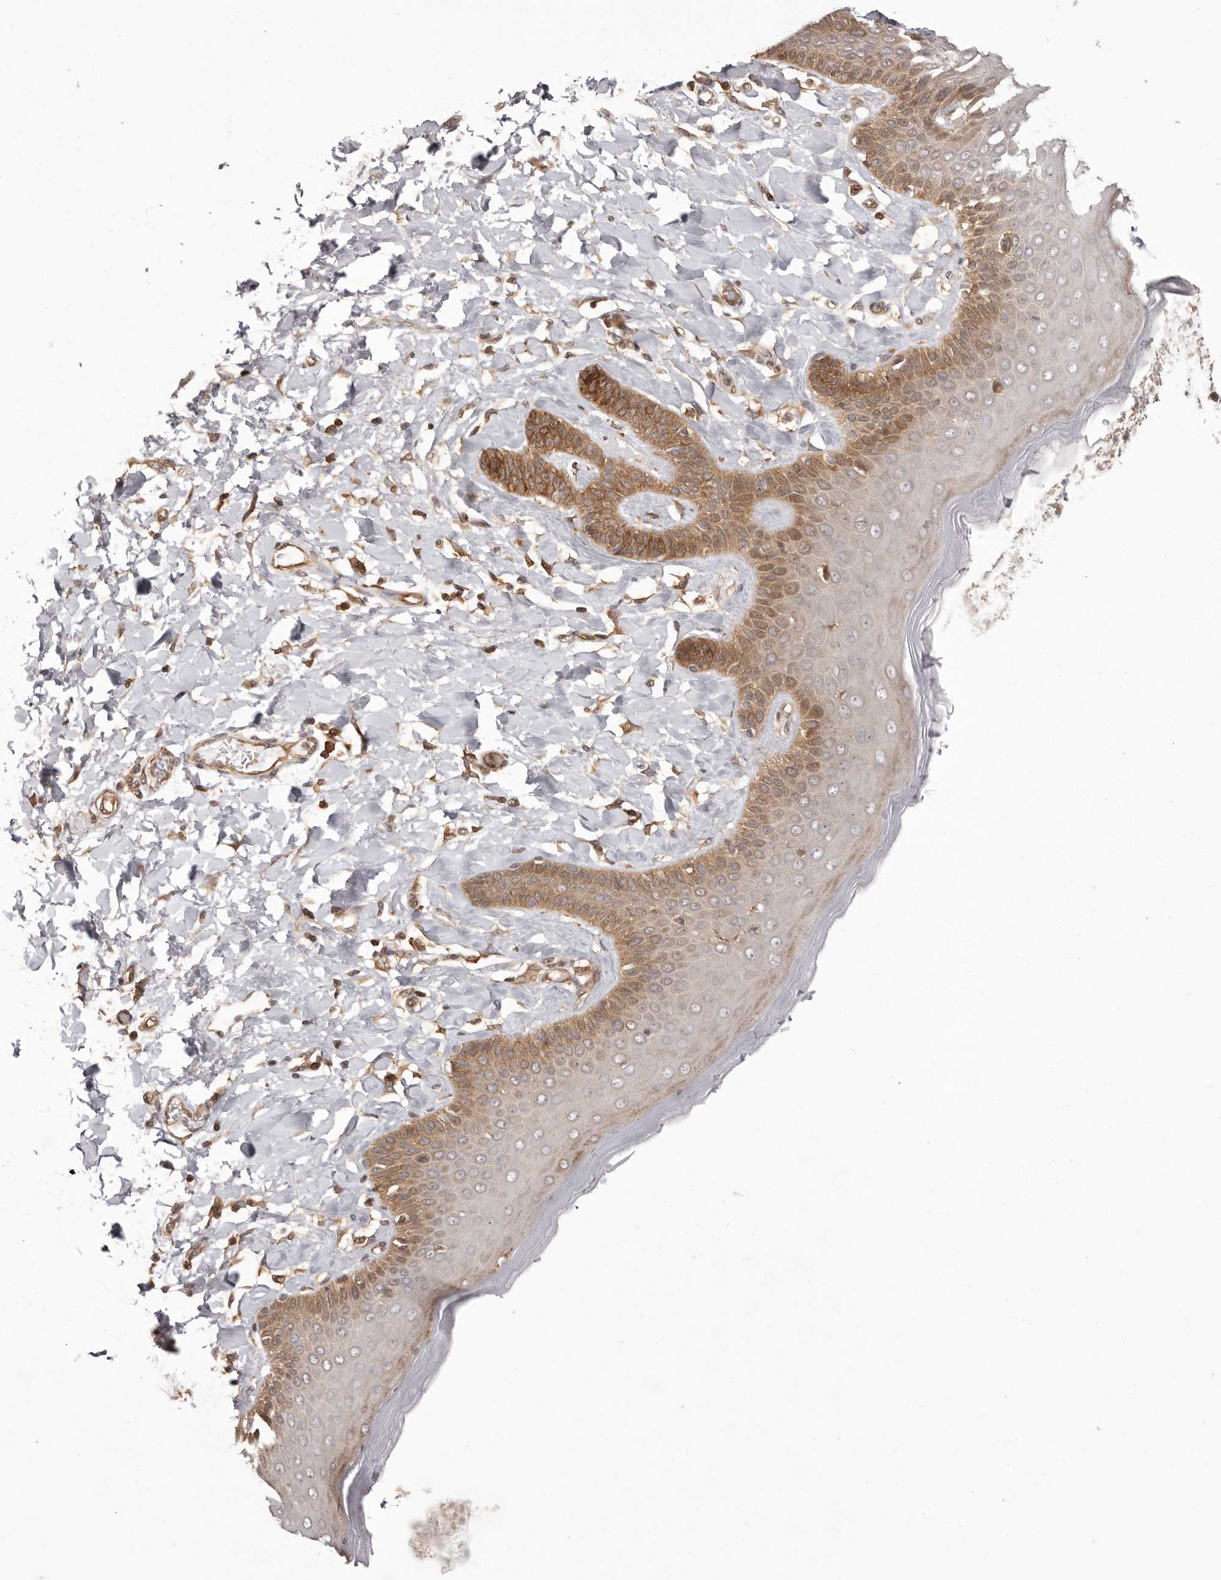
{"staining": {"intensity": "moderate", "quantity": "25%-75%", "location": "cytoplasmic/membranous"}, "tissue": "skin", "cell_type": "Epidermal cells", "image_type": "normal", "snomed": [{"axis": "morphology", "description": "Normal tissue, NOS"}, {"axis": "topography", "description": "Anal"}], "caption": "High-power microscopy captured an immunohistochemistry micrograph of normal skin, revealing moderate cytoplasmic/membranous expression in approximately 25%-75% of epidermal cells.", "gene": "NFKBIA", "patient": {"sex": "male", "age": 69}}